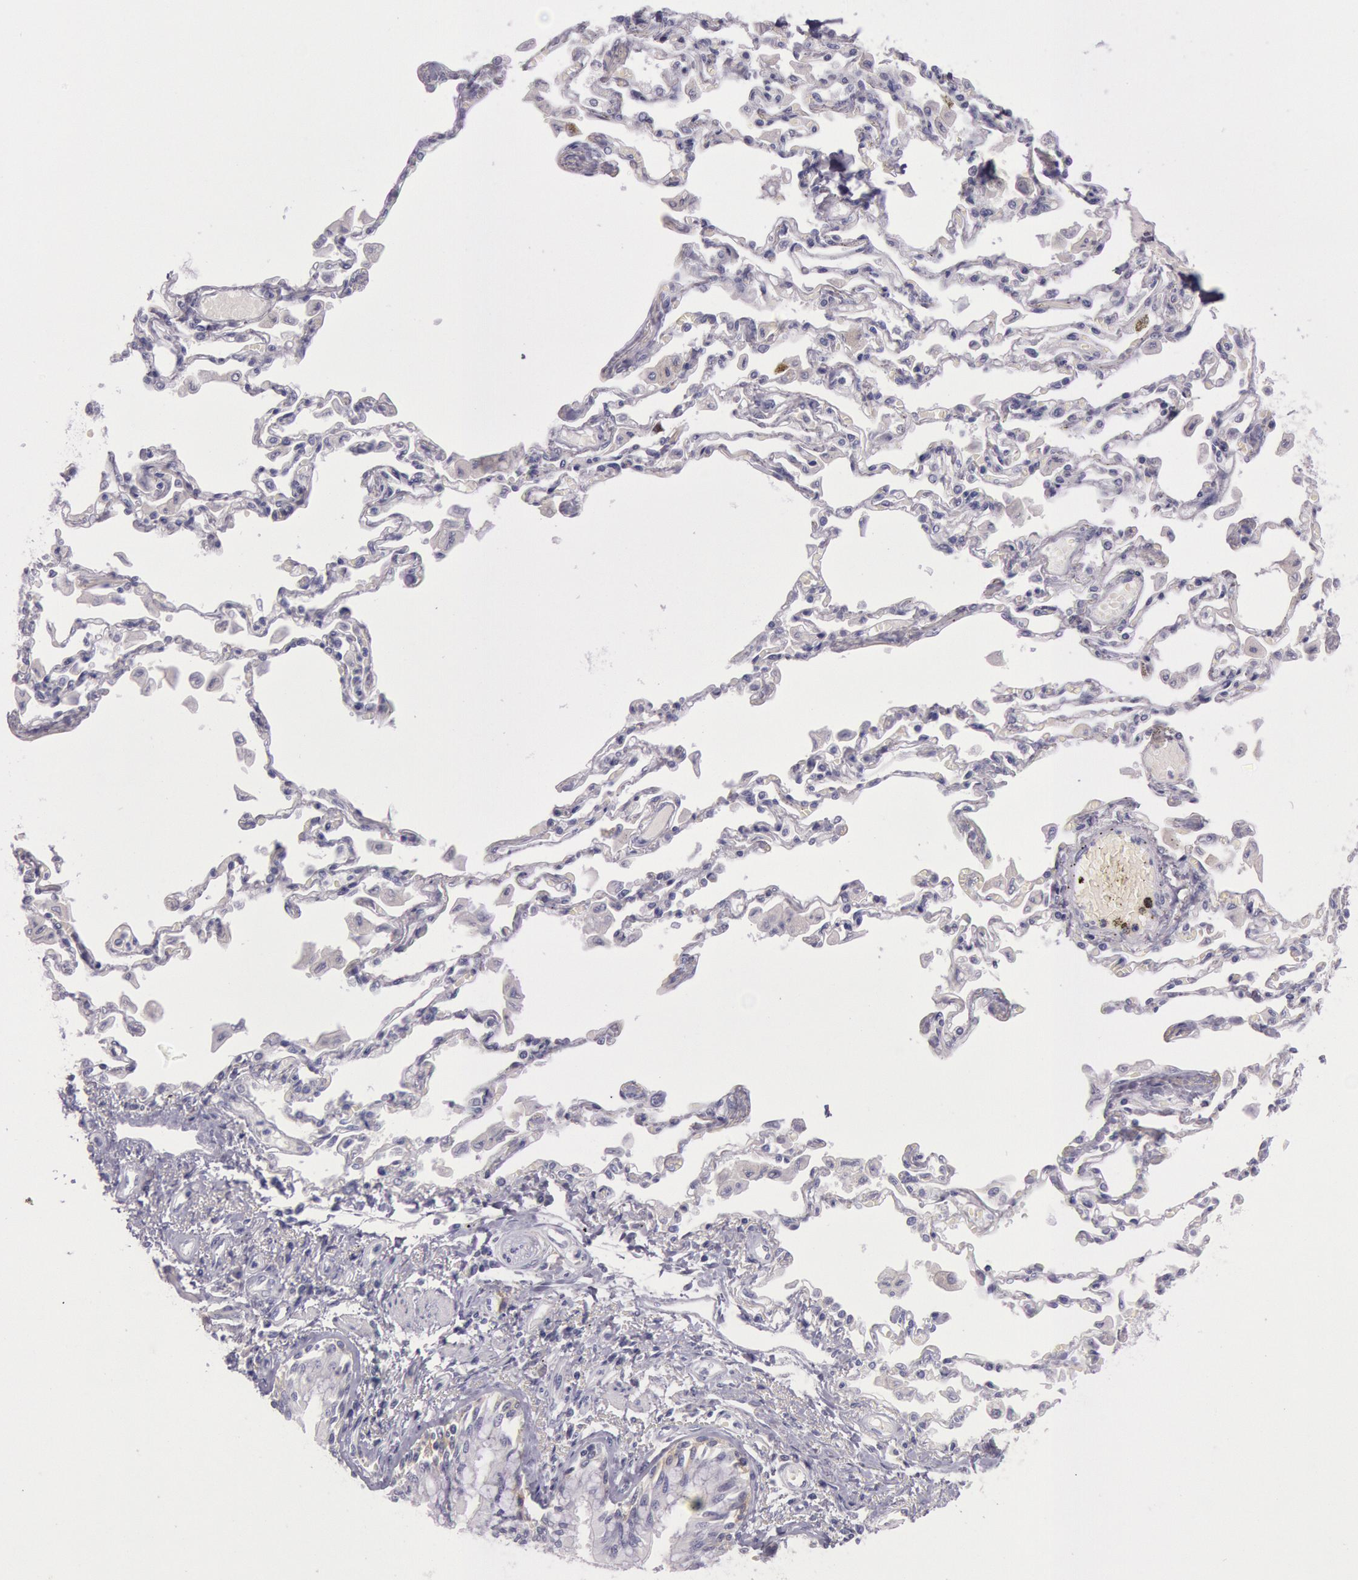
{"staining": {"intensity": "negative", "quantity": "none", "location": "none"}, "tissue": "adipose tissue", "cell_type": "Adipocytes", "image_type": "normal", "snomed": [{"axis": "morphology", "description": "Normal tissue, NOS"}, {"axis": "morphology", "description": "Adenocarcinoma, NOS"}, {"axis": "topography", "description": "Cartilage tissue"}, {"axis": "topography", "description": "Lung"}], "caption": "The immunohistochemistry (IHC) photomicrograph has no significant staining in adipocytes of adipose tissue.", "gene": "EGFR", "patient": {"sex": "female", "age": 67}}